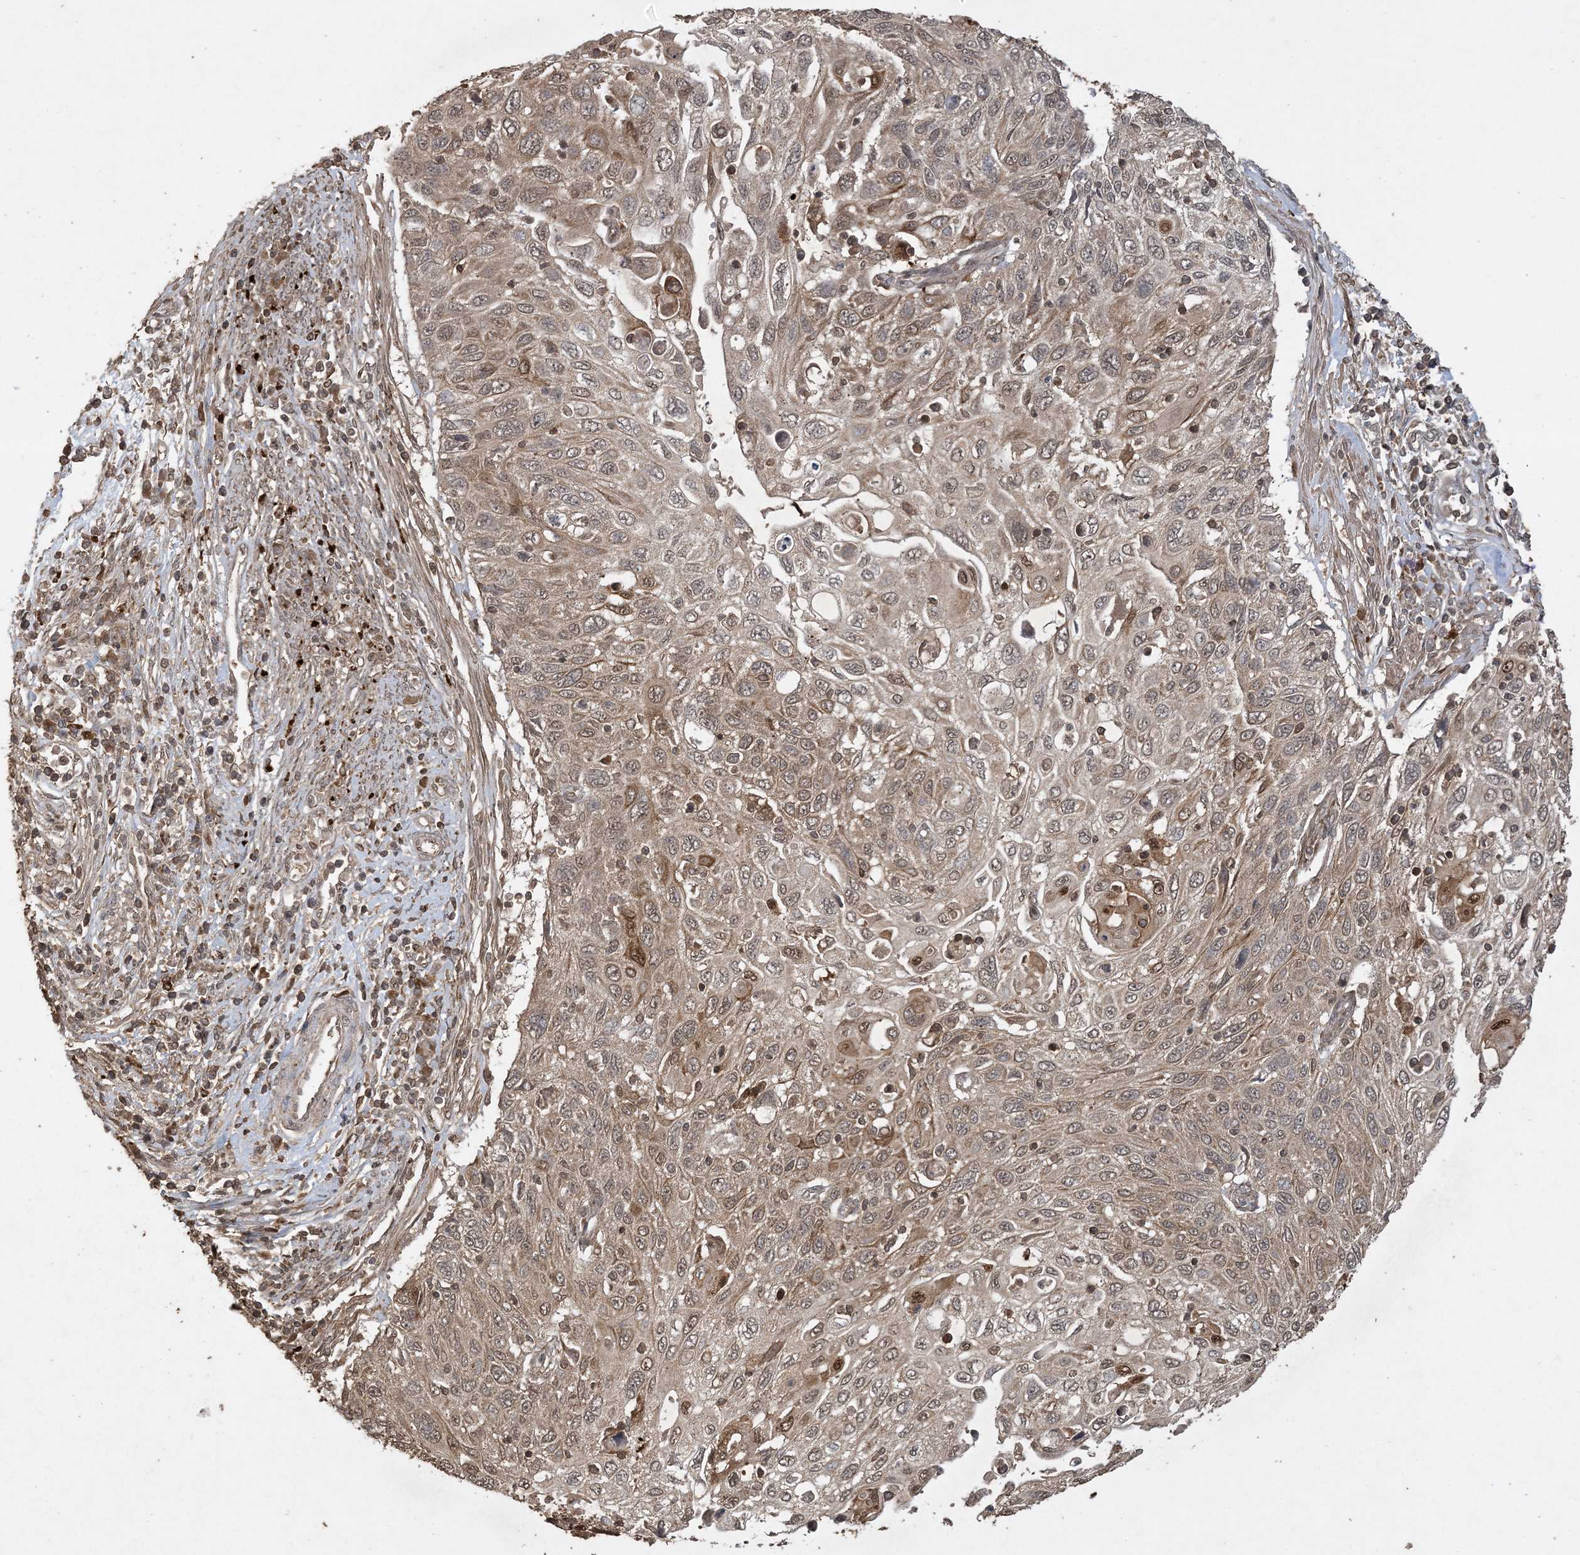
{"staining": {"intensity": "moderate", "quantity": ">75%", "location": "cytoplasmic/membranous,nuclear"}, "tissue": "cervical cancer", "cell_type": "Tumor cells", "image_type": "cancer", "snomed": [{"axis": "morphology", "description": "Squamous cell carcinoma, NOS"}, {"axis": "topography", "description": "Cervix"}], "caption": "Human cervical cancer (squamous cell carcinoma) stained with a protein marker shows moderate staining in tumor cells.", "gene": "EFCAB8", "patient": {"sex": "female", "age": 70}}